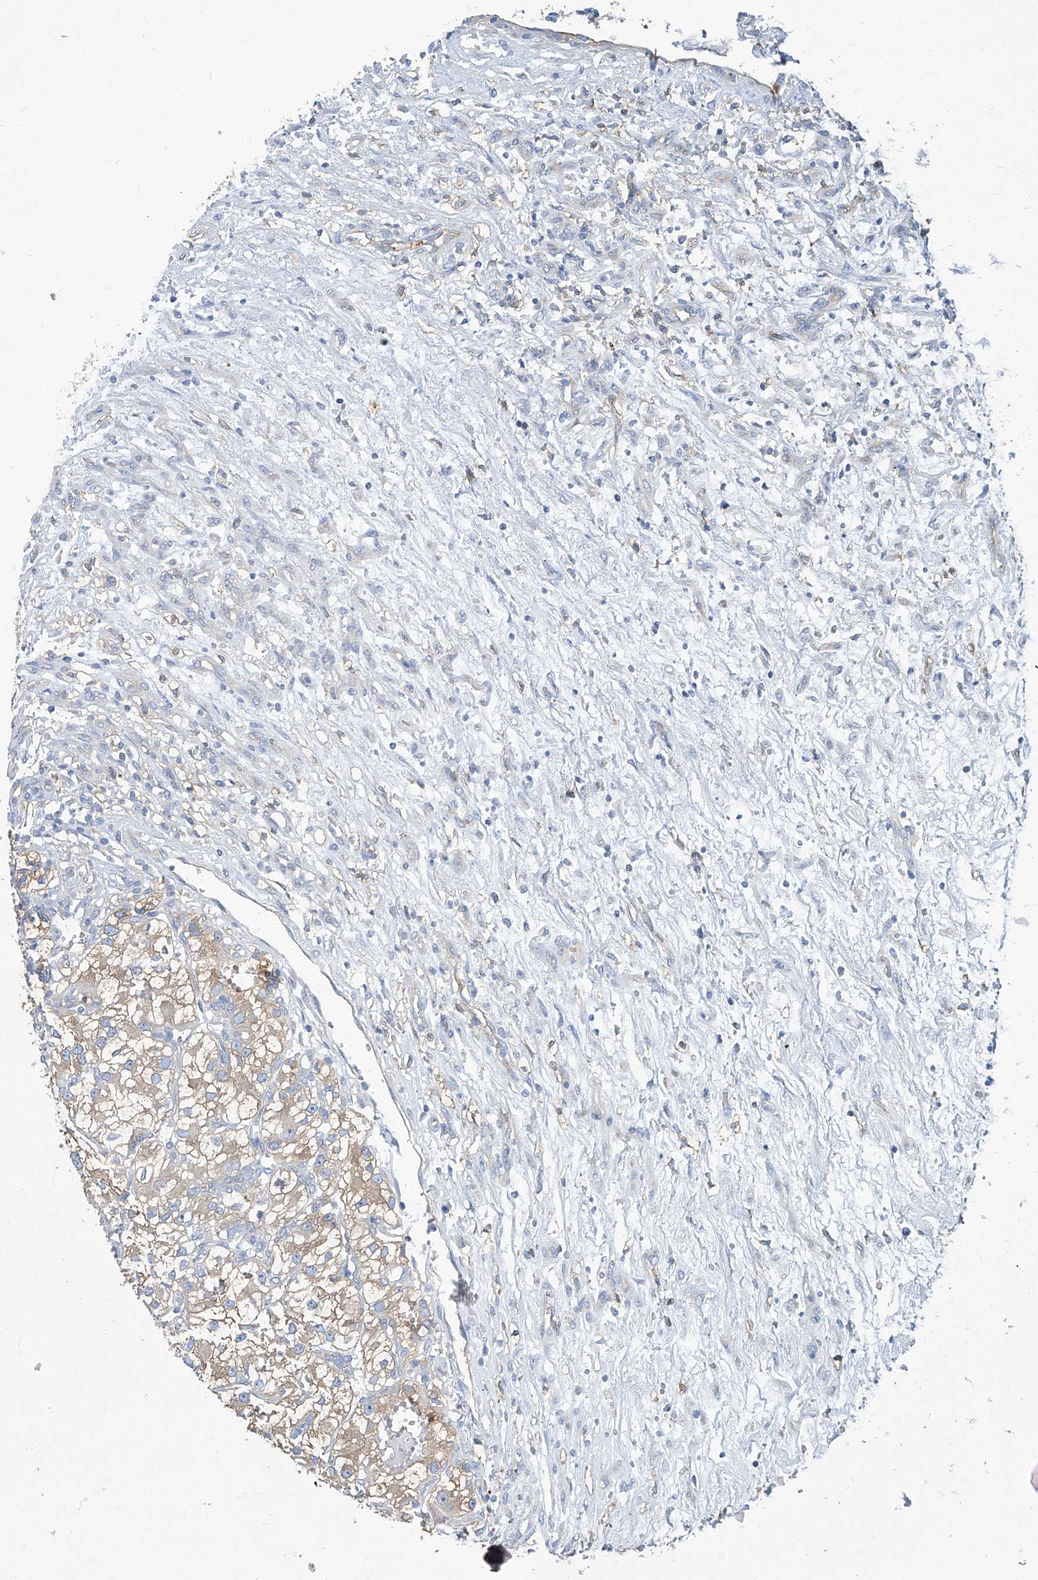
{"staining": {"intensity": "moderate", "quantity": ">75%", "location": "cytoplasmic/membranous"}, "tissue": "renal cancer", "cell_type": "Tumor cells", "image_type": "cancer", "snomed": [{"axis": "morphology", "description": "Adenocarcinoma, NOS"}, {"axis": "topography", "description": "Kidney"}], "caption": "Immunohistochemistry (IHC) staining of renal adenocarcinoma, which exhibits medium levels of moderate cytoplasmic/membranous positivity in approximately >75% of tumor cells indicating moderate cytoplasmic/membranous protein staining. The staining was performed using DAB (3,3'-diaminobenzidine) (brown) for protein detection and nuclei were counterstained in hematoxylin (blue).", "gene": "PFKL", "patient": {"sex": "female", "age": 57}}